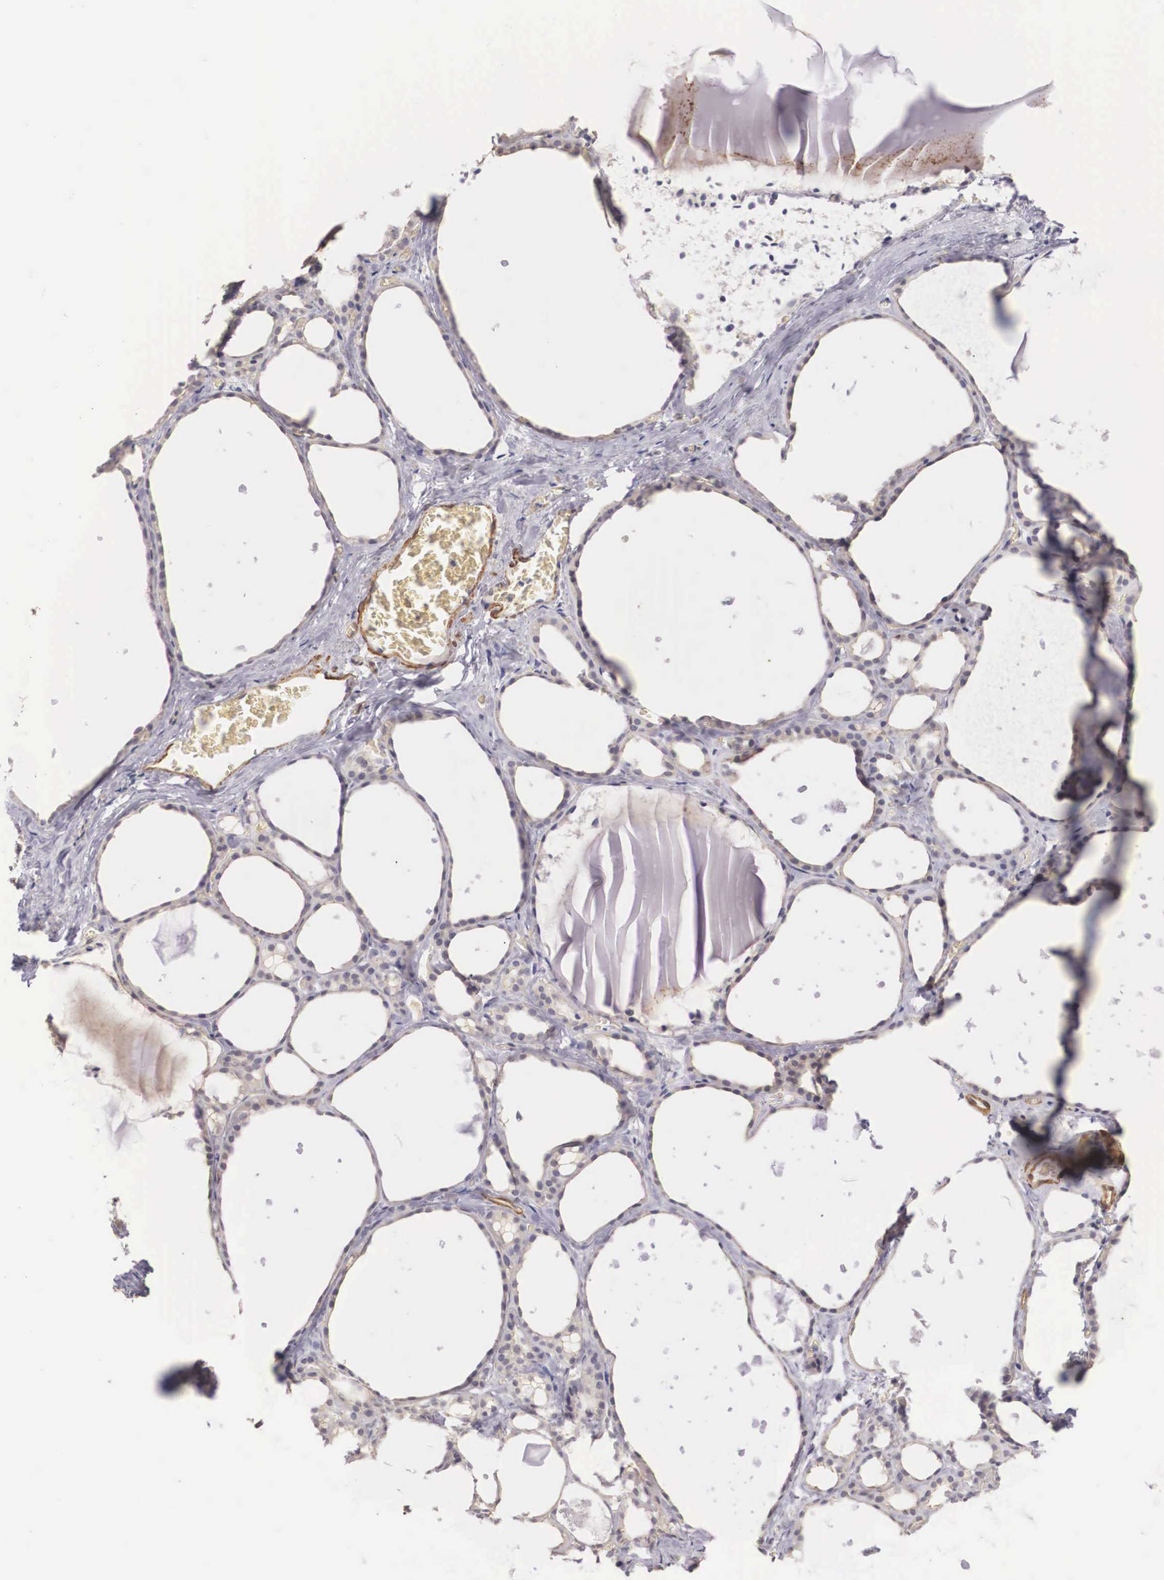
{"staining": {"intensity": "negative", "quantity": "none", "location": "none"}, "tissue": "thyroid gland", "cell_type": "Glandular cells", "image_type": "normal", "snomed": [{"axis": "morphology", "description": "Normal tissue, NOS"}, {"axis": "topography", "description": "Thyroid gland"}], "caption": "An image of thyroid gland stained for a protein displays no brown staining in glandular cells.", "gene": "ENOX2", "patient": {"sex": "male", "age": 76}}